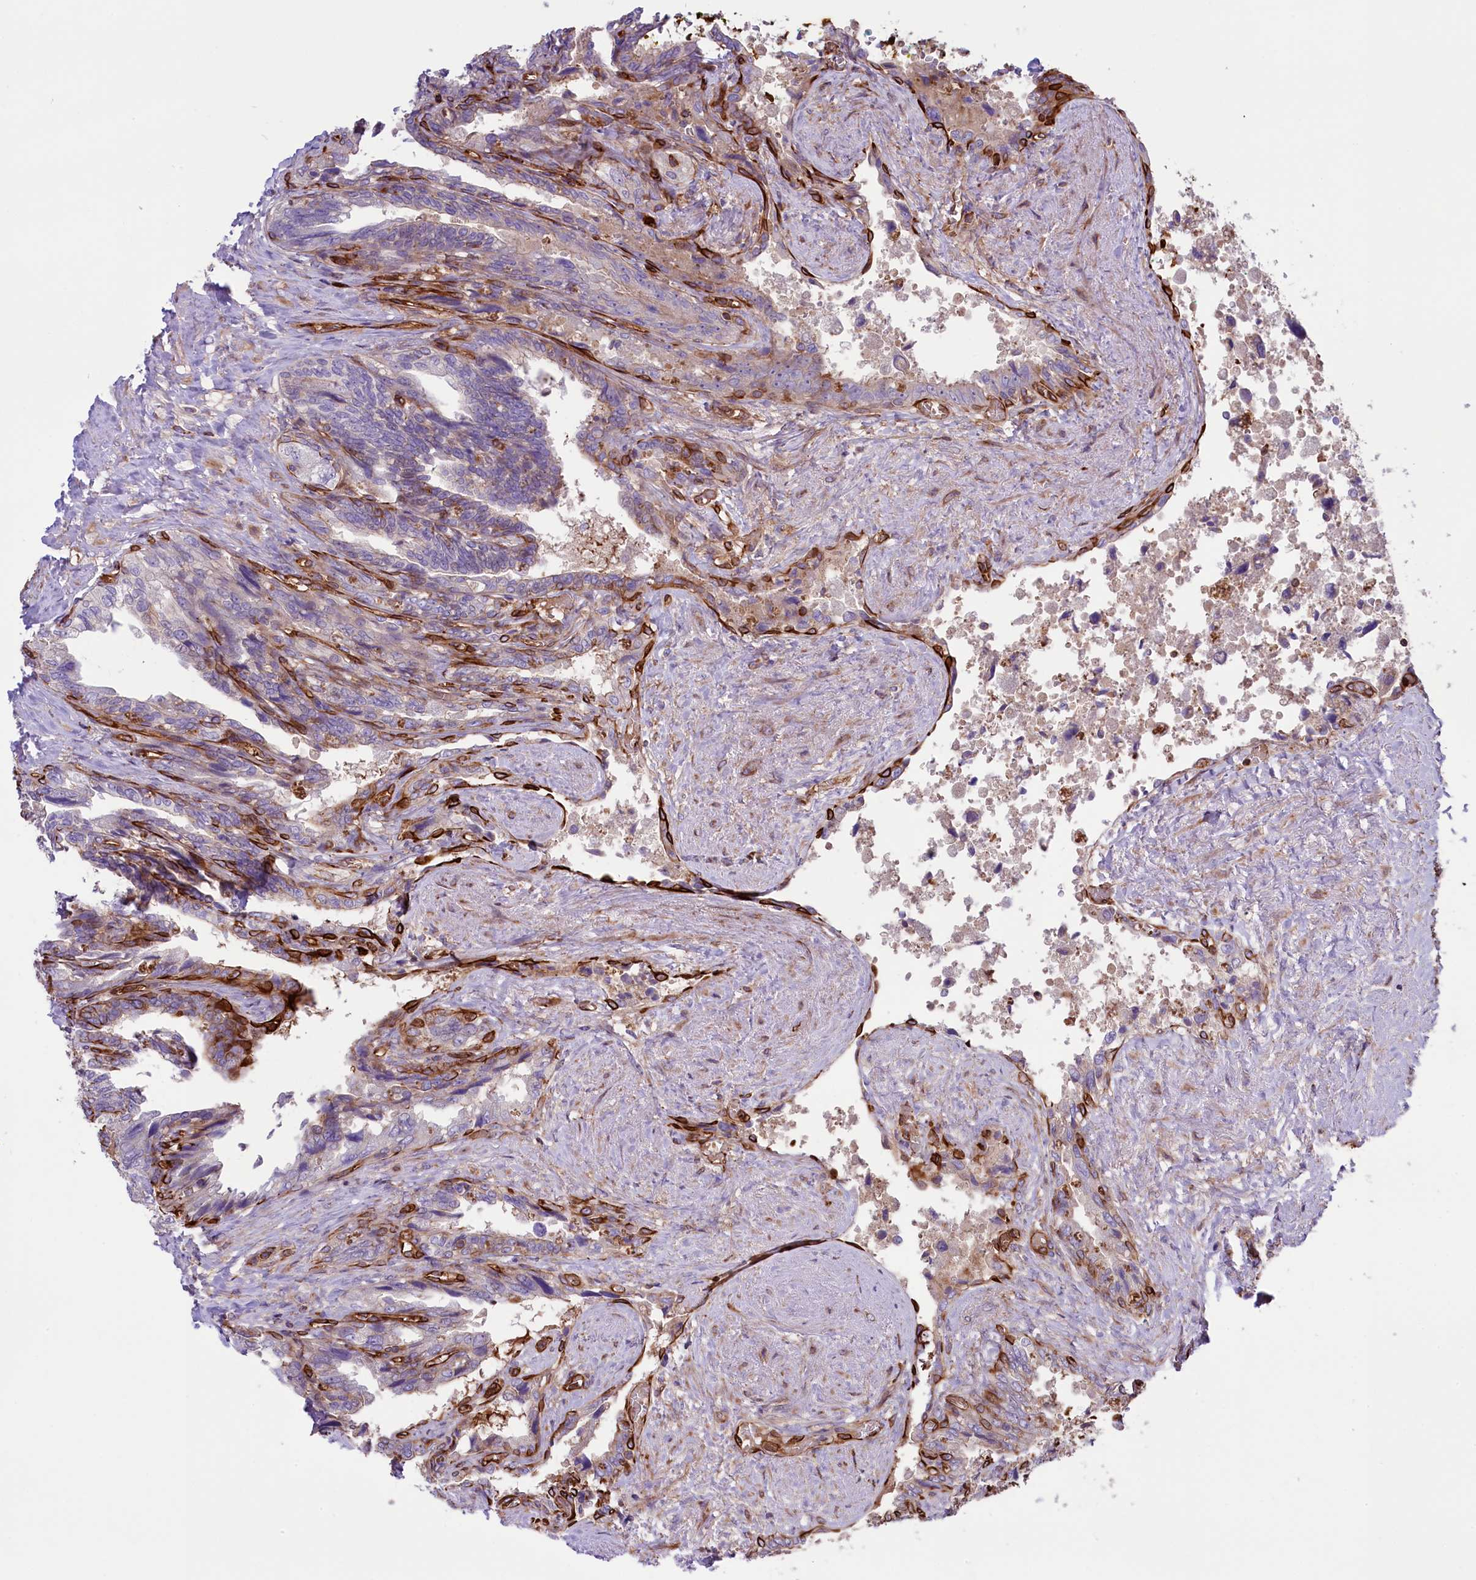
{"staining": {"intensity": "strong", "quantity": "<25%", "location": "cytoplasmic/membranous"}, "tissue": "seminal vesicle", "cell_type": "Glandular cells", "image_type": "normal", "snomed": [{"axis": "morphology", "description": "Normal tissue, NOS"}, {"axis": "topography", "description": "Seminal veicle"}, {"axis": "topography", "description": "Peripheral nerve tissue"}], "caption": "Immunohistochemistry (IHC) histopathology image of normal seminal vesicle: seminal vesicle stained using IHC exhibits medium levels of strong protein expression localized specifically in the cytoplasmic/membranous of glandular cells, appearing as a cytoplasmic/membranous brown color.", "gene": "CD99L2", "patient": {"sex": "male", "age": 60}}